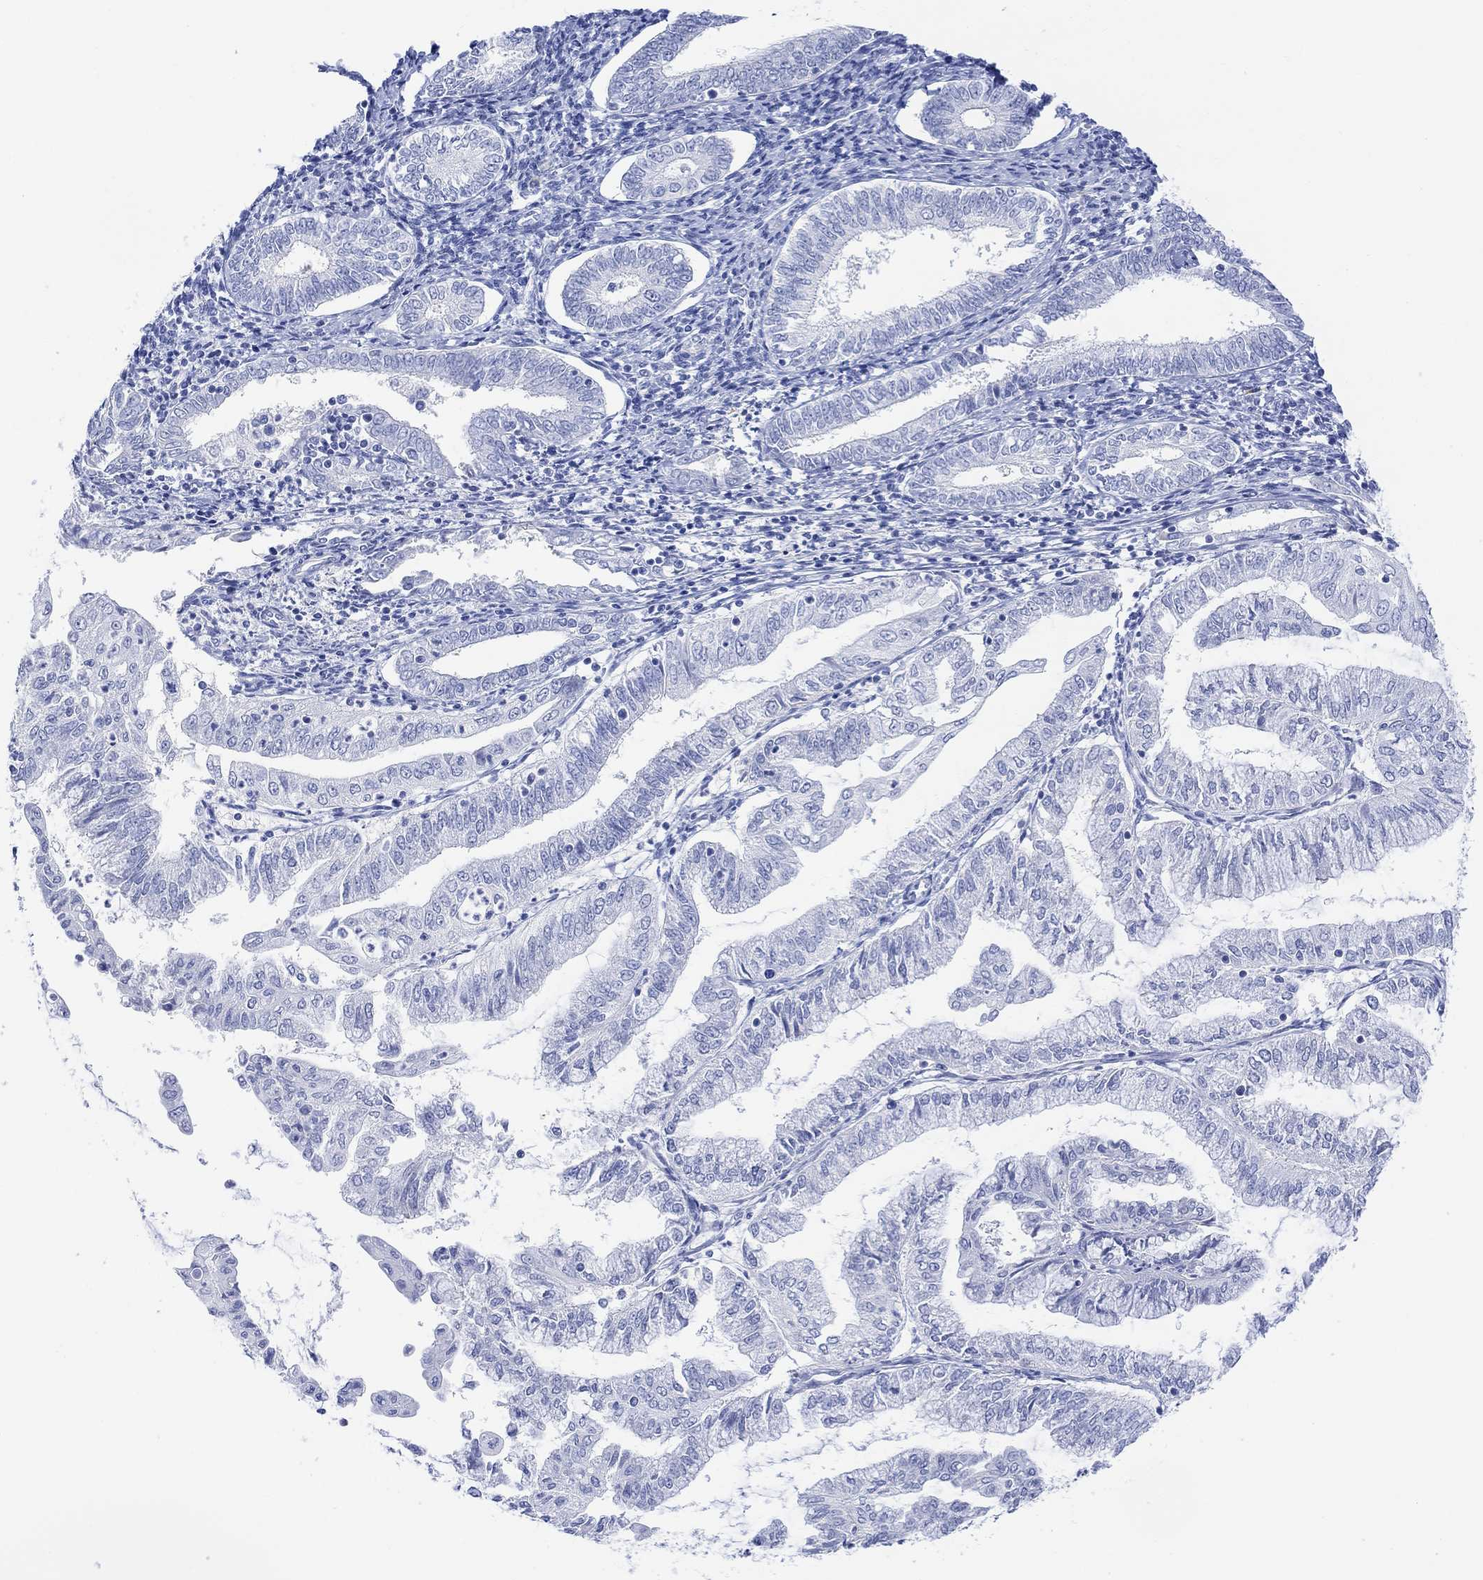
{"staining": {"intensity": "negative", "quantity": "none", "location": "none"}, "tissue": "endometrial cancer", "cell_type": "Tumor cells", "image_type": "cancer", "snomed": [{"axis": "morphology", "description": "Adenocarcinoma, NOS"}, {"axis": "topography", "description": "Endometrium"}], "caption": "The photomicrograph shows no staining of tumor cells in endometrial cancer (adenocarcinoma).", "gene": "GNG13", "patient": {"sex": "female", "age": 56}}